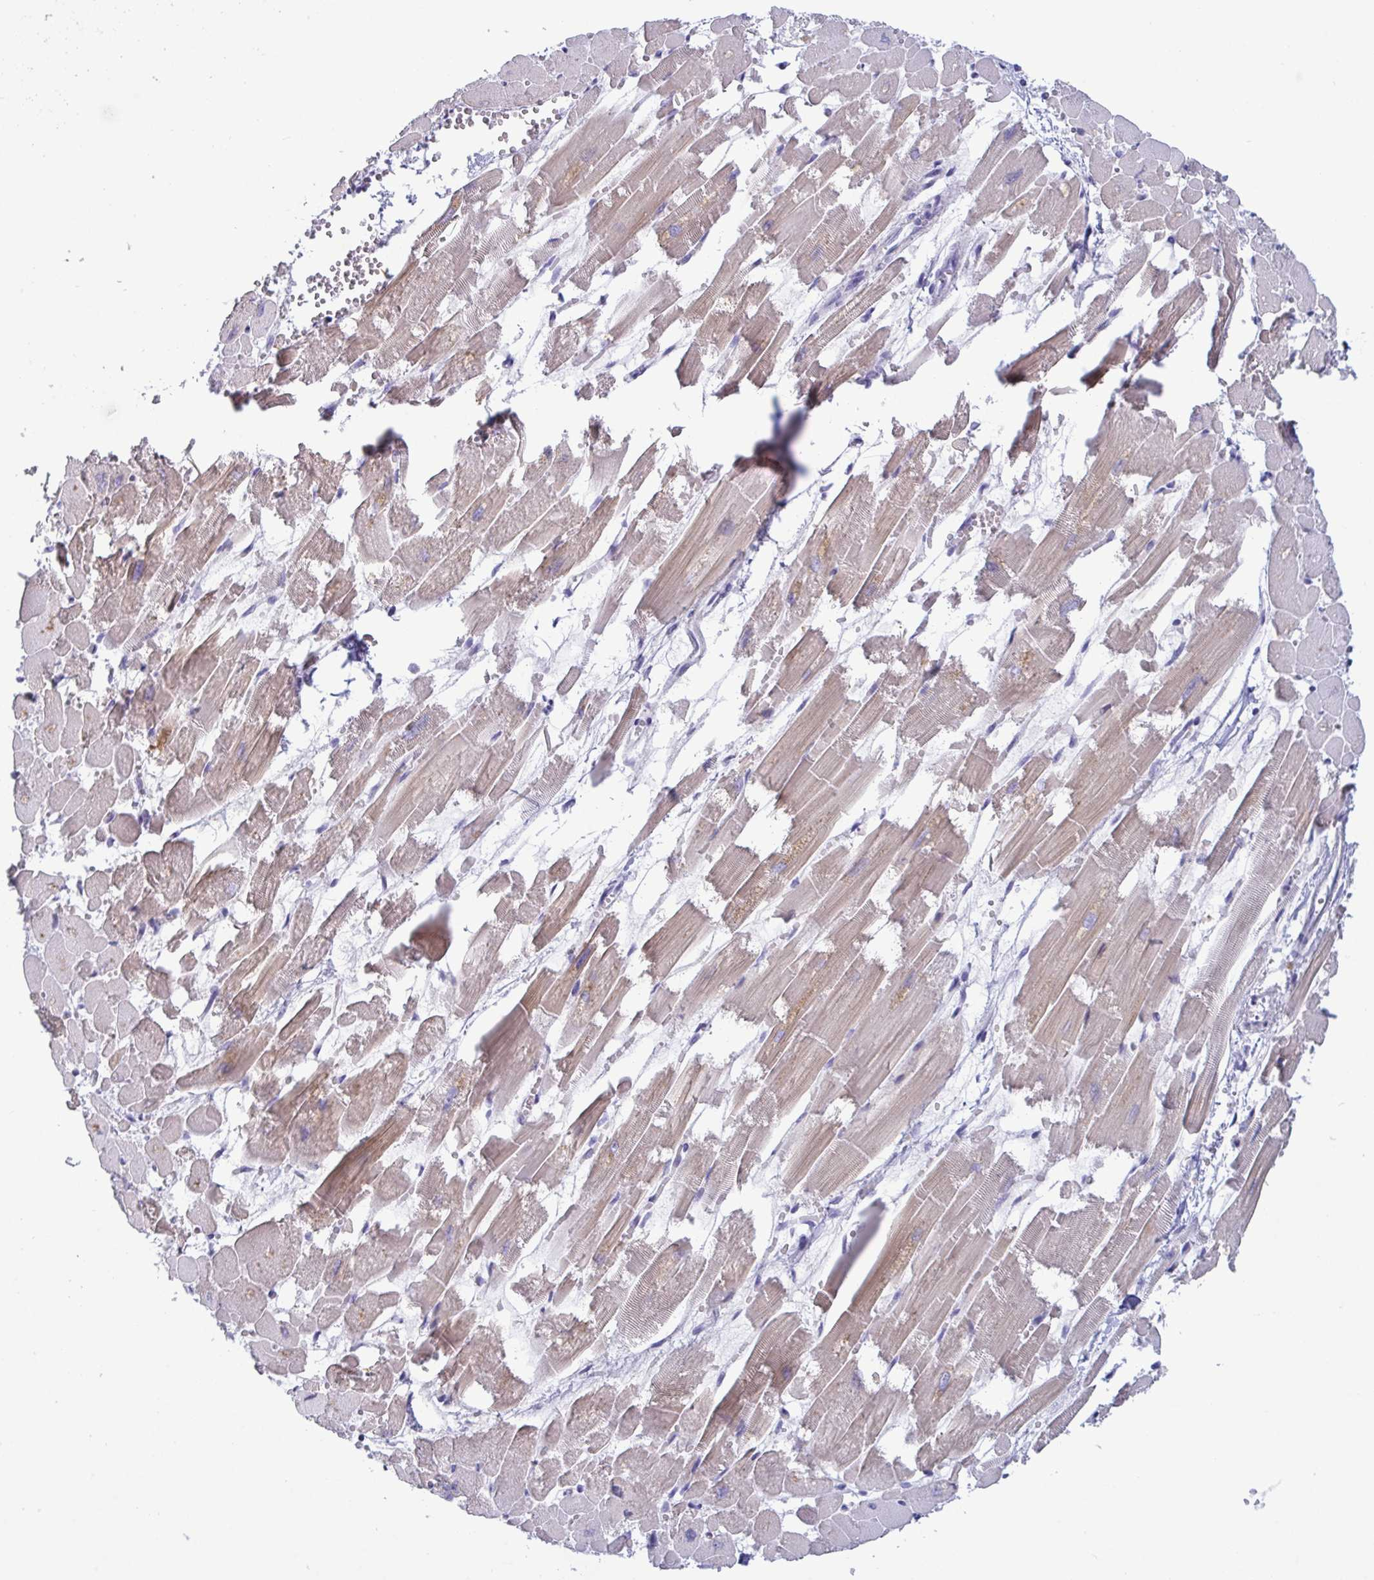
{"staining": {"intensity": "weak", "quantity": "25%-75%", "location": "cytoplasmic/membranous"}, "tissue": "heart muscle", "cell_type": "Cardiomyocytes", "image_type": "normal", "snomed": [{"axis": "morphology", "description": "Normal tissue, NOS"}, {"axis": "topography", "description": "Heart"}], "caption": "Heart muscle stained with DAB (3,3'-diaminobenzidine) IHC reveals low levels of weak cytoplasmic/membranous positivity in about 25%-75% of cardiomyocytes. Ihc stains the protein in brown and the nuclei are stained blue.", "gene": "TAS2R38", "patient": {"sex": "female", "age": 52}}